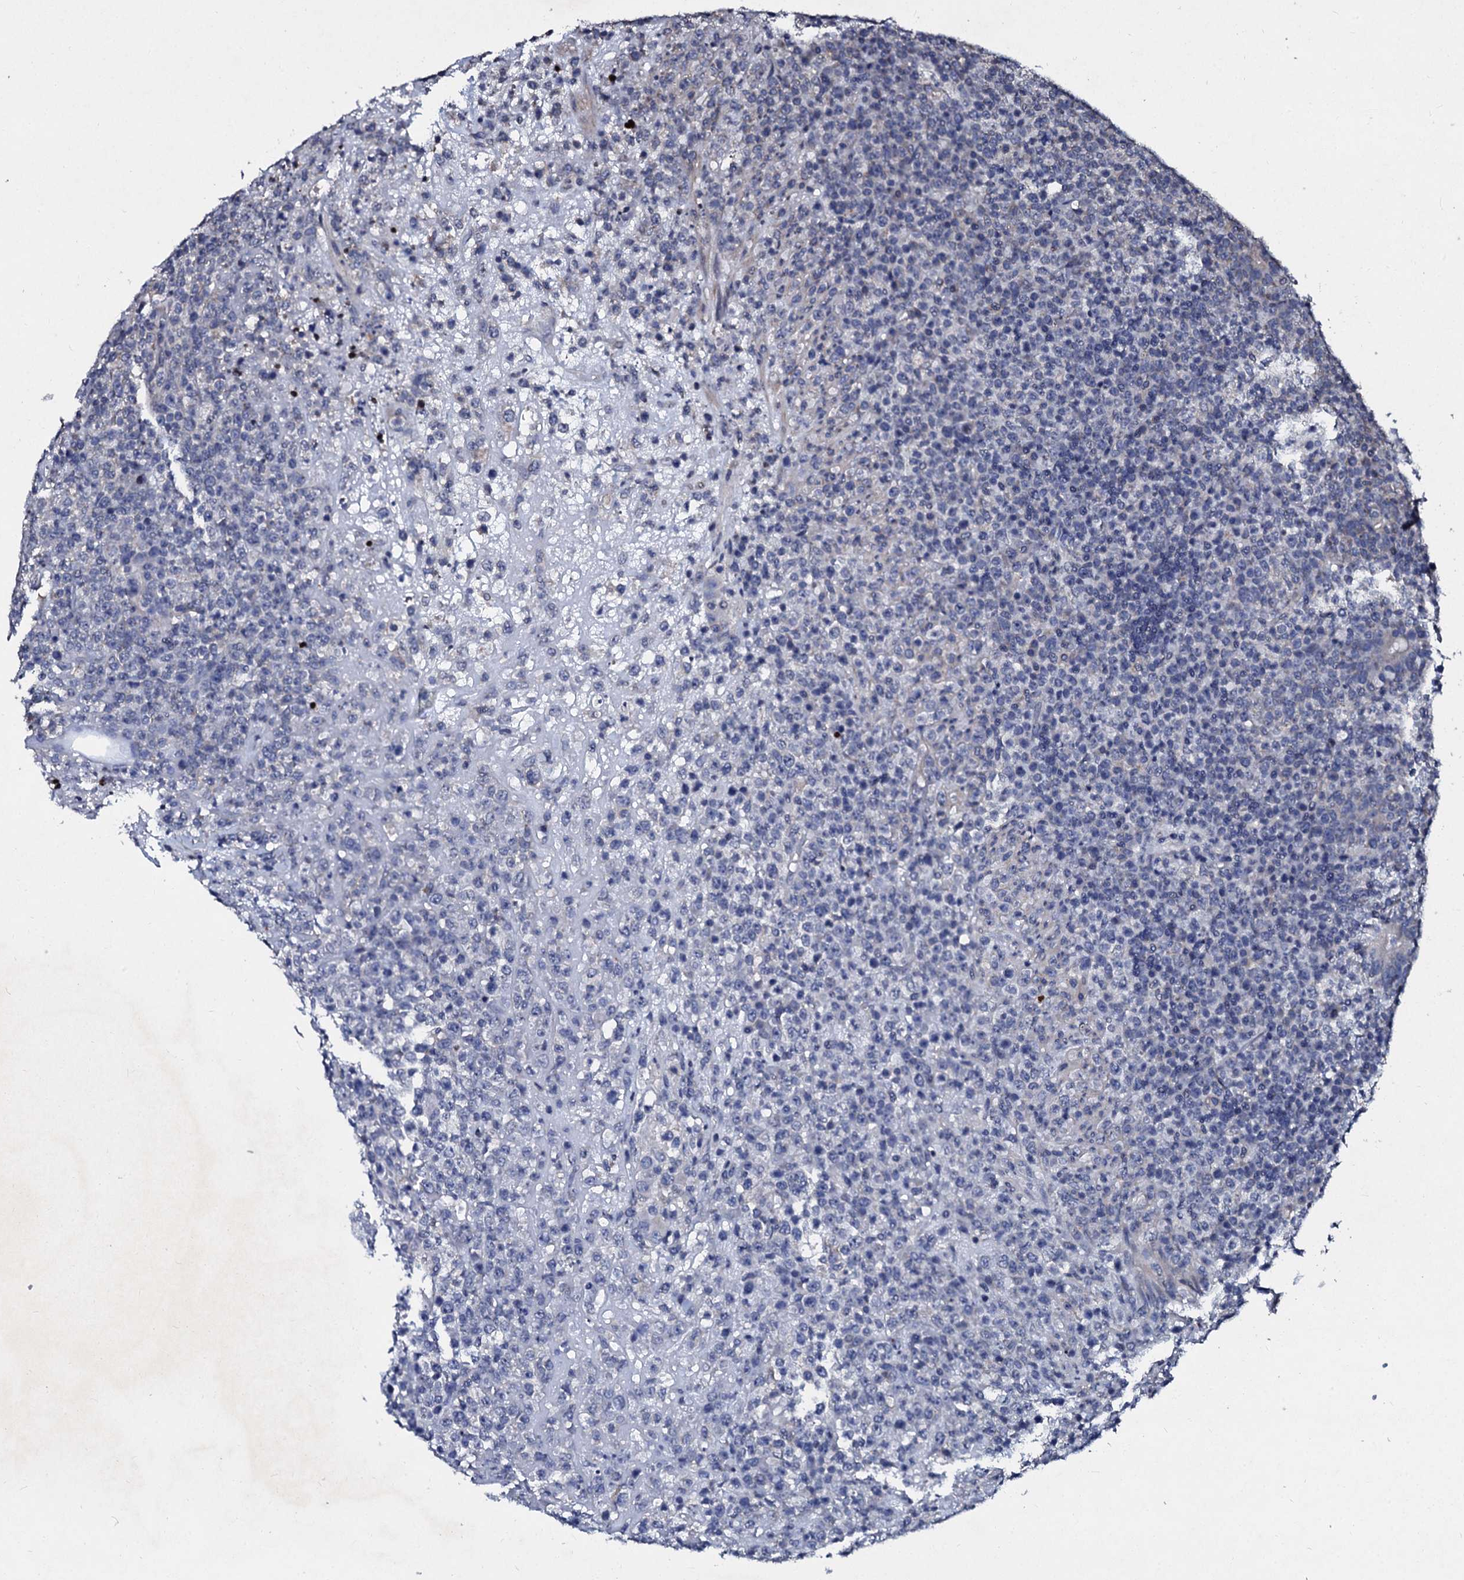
{"staining": {"intensity": "negative", "quantity": "none", "location": "none"}, "tissue": "lymphoma", "cell_type": "Tumor cells", "image_type": "cancer", "snomed": [{"axis": "morphology", "description": "Malignant lymphoma, non-Hodgkin's type, High grade"}, {"axis": "topography", "description": "Colon"}], "caption": "Immunohistochemistry image of human lymphoma stained for a protein (brown), which reveals no staining in tumor cells.", "gene": "SLC37A4", "patient": {"sex": "female", "age": 53}}